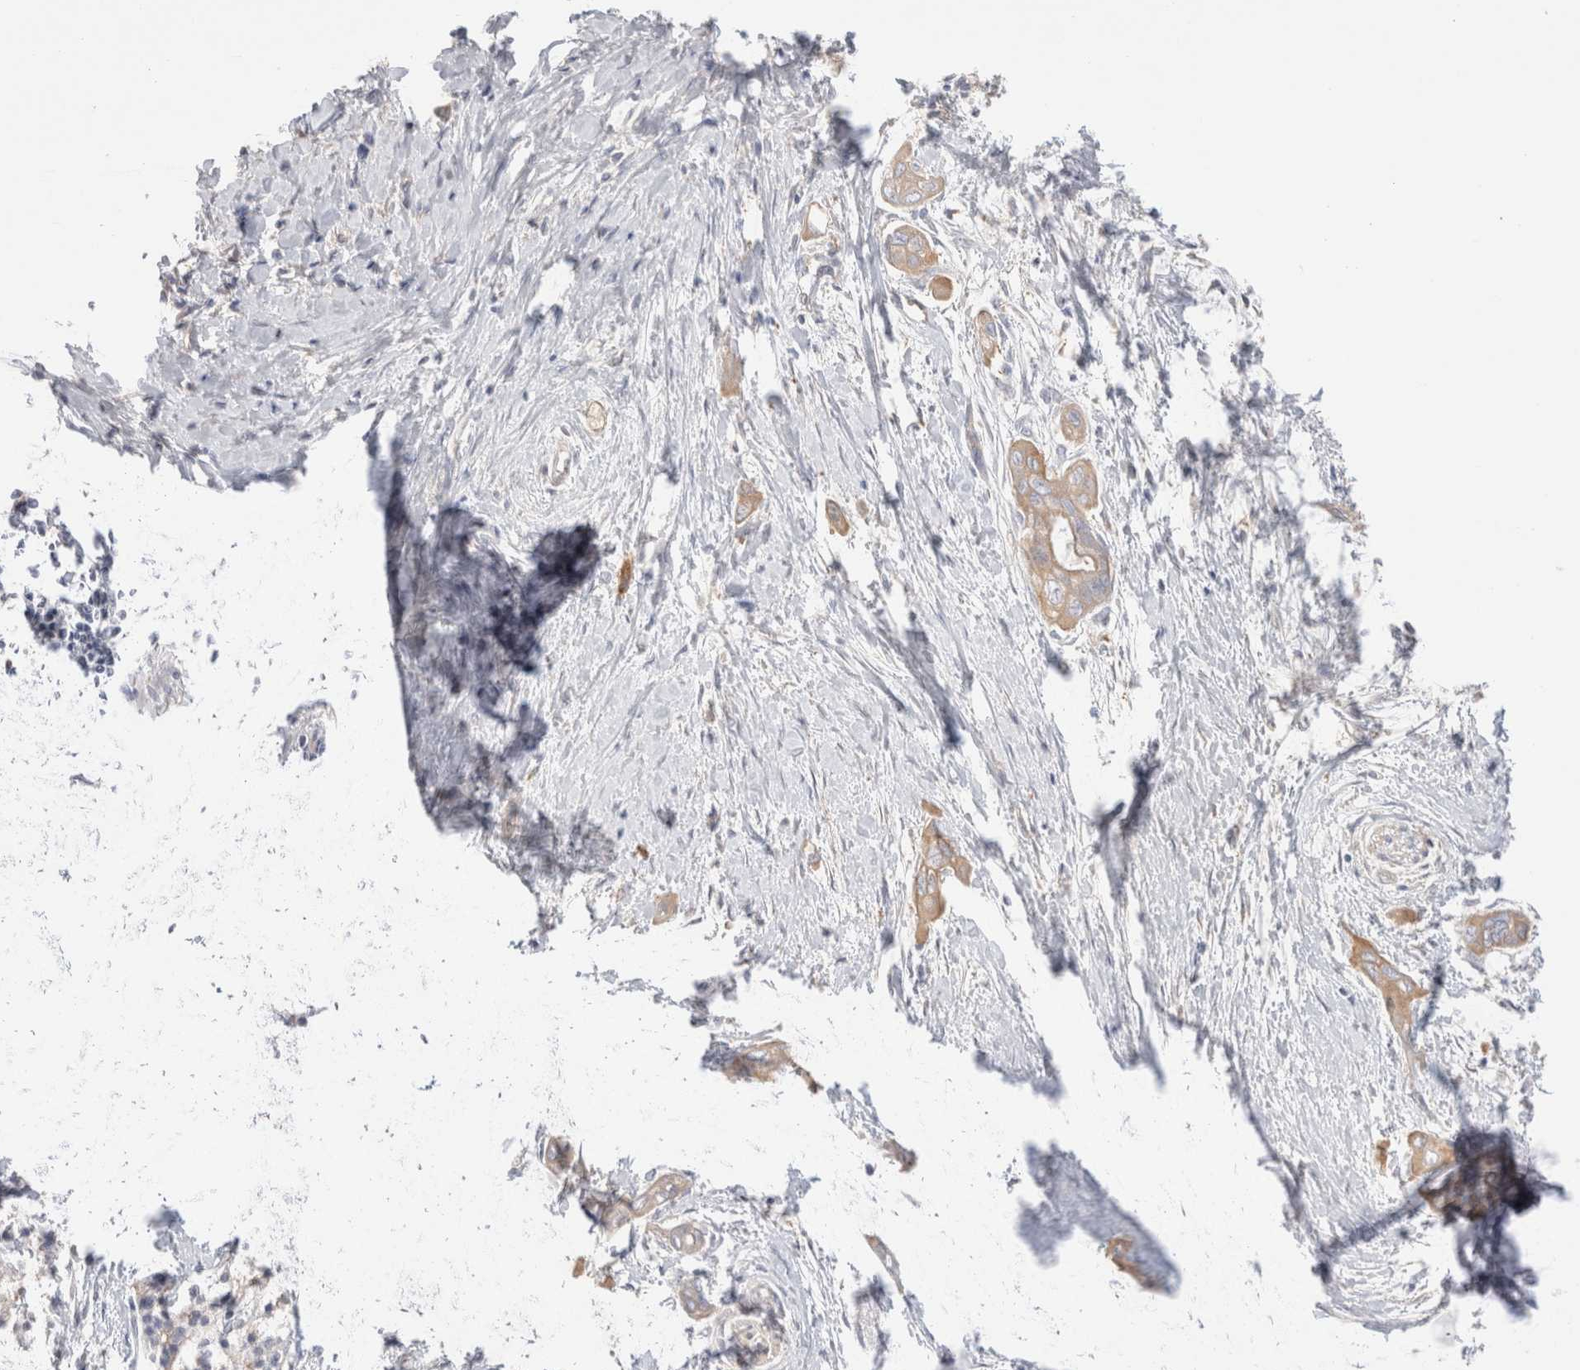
{"staining": {"intensity": "weak", "quantity": ">75%", "location": "cytoplasmic/membranous"}, "tissue": "pancreatic cancer", "cell_type": "Tumor cells", "image_type": "cancer", "snomed": [{"axis": "morphology", "description": "Adenocarcinoma, NOS"}, {"axis": "topography", "description": "Pancreas"}], "caption": "Adenocarcinoma (pancreatic) stained for a protein (brown) exhibits weak cytoplasmic/membranous positive staining in about >75% of tumor cells.", "gene": "CAPN2", "patient": {"sex": "male", "age": 59}}